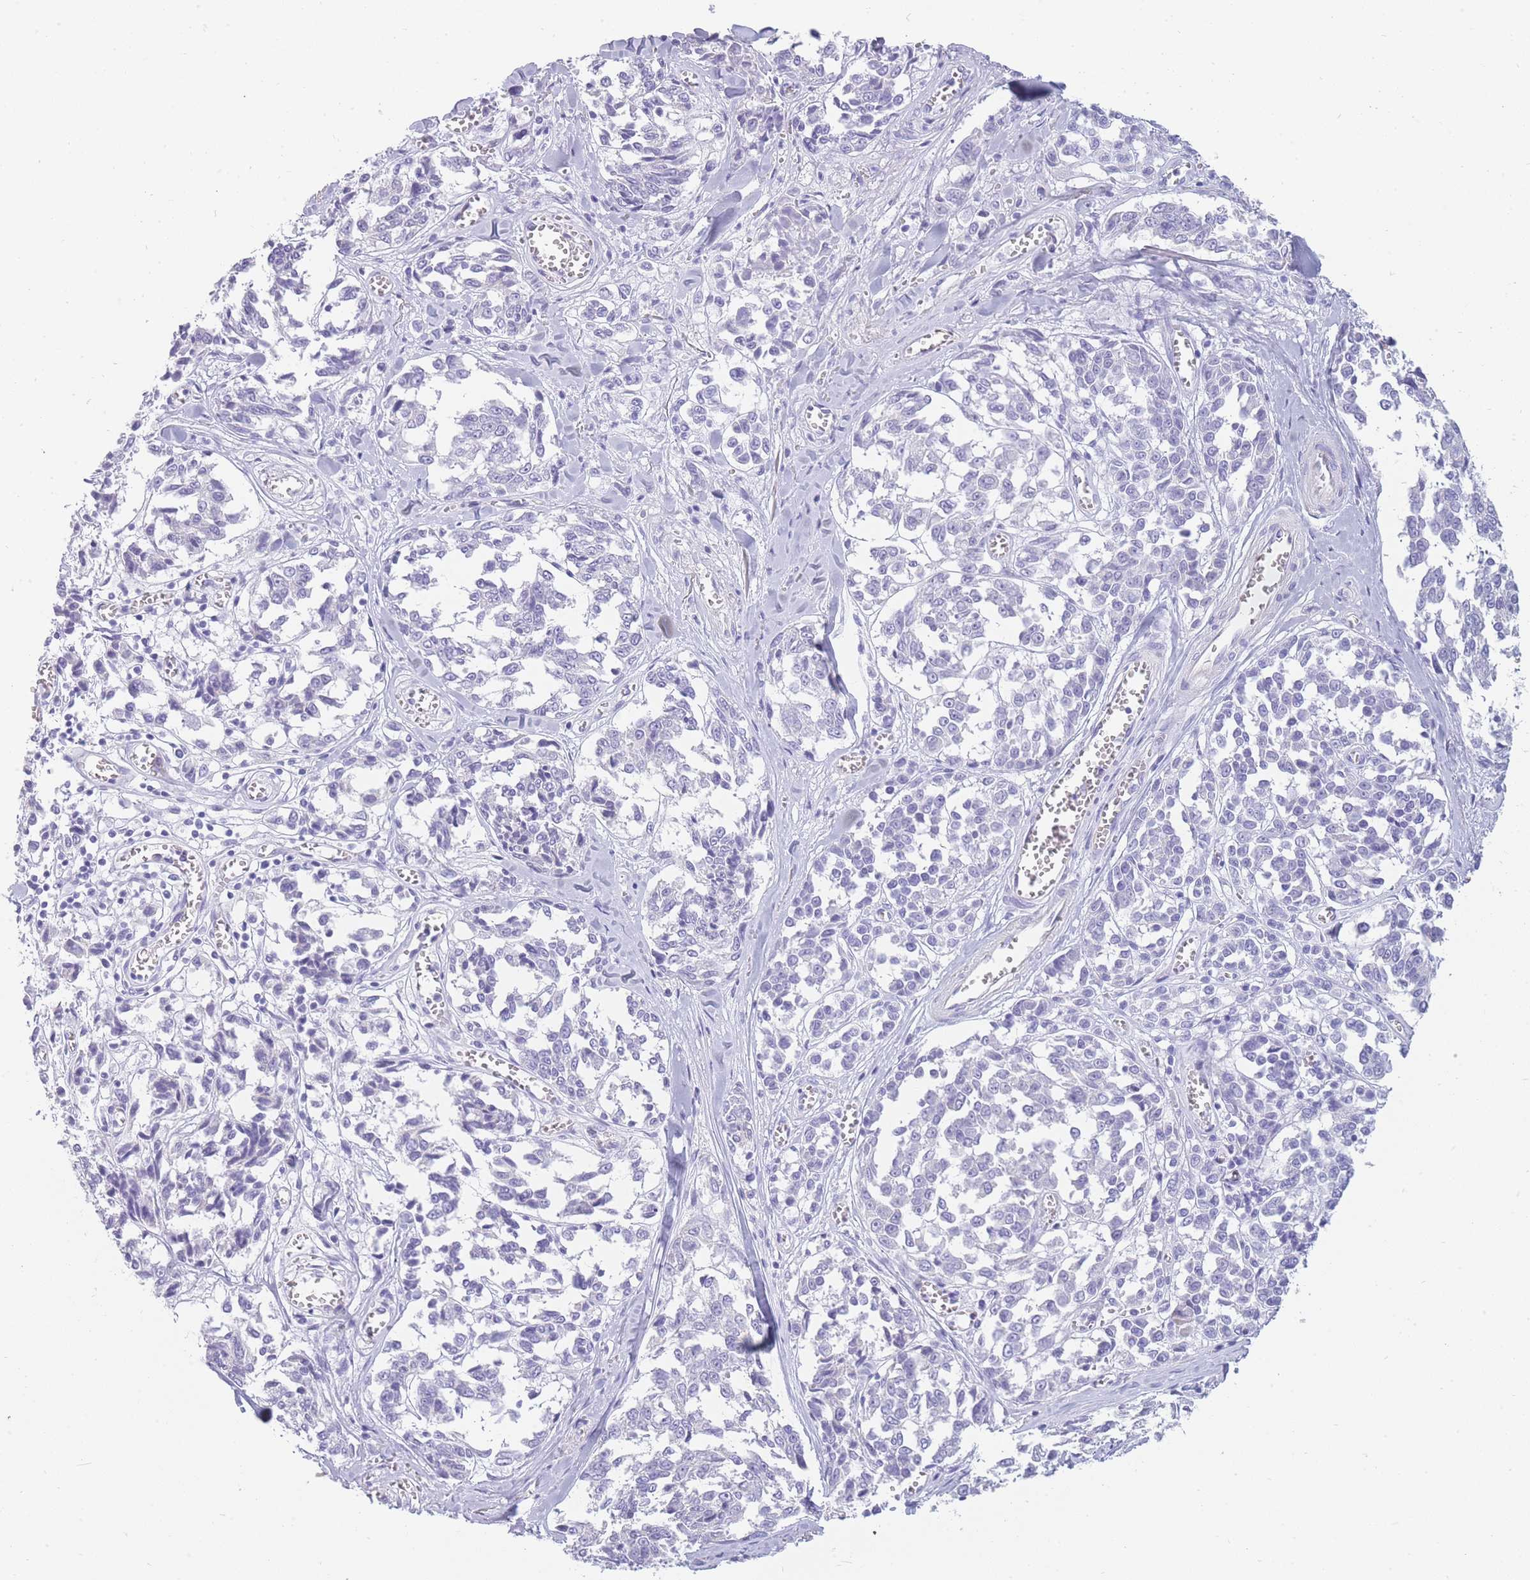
{"staining": {"intensity": "negative", "quantity": "none", "location": "none"}, "tissue": "melanoma", "cell_type": "Tumor cells", "image_type": "cancer", "snomed": [{"axis": "morphology", "description": "Malignant melanoma, NOS"}, {"axis": "topography", "description": "Skin"}], "caption": "IHC of melanoma reveals no expression in tumor cells. (DAB (3,3'-diaminobenzidine) IHC visualized using brightfield microscopy, high magnification).", "gene": "UPK1A", "patient": {"sex": "female", "age": 64}}